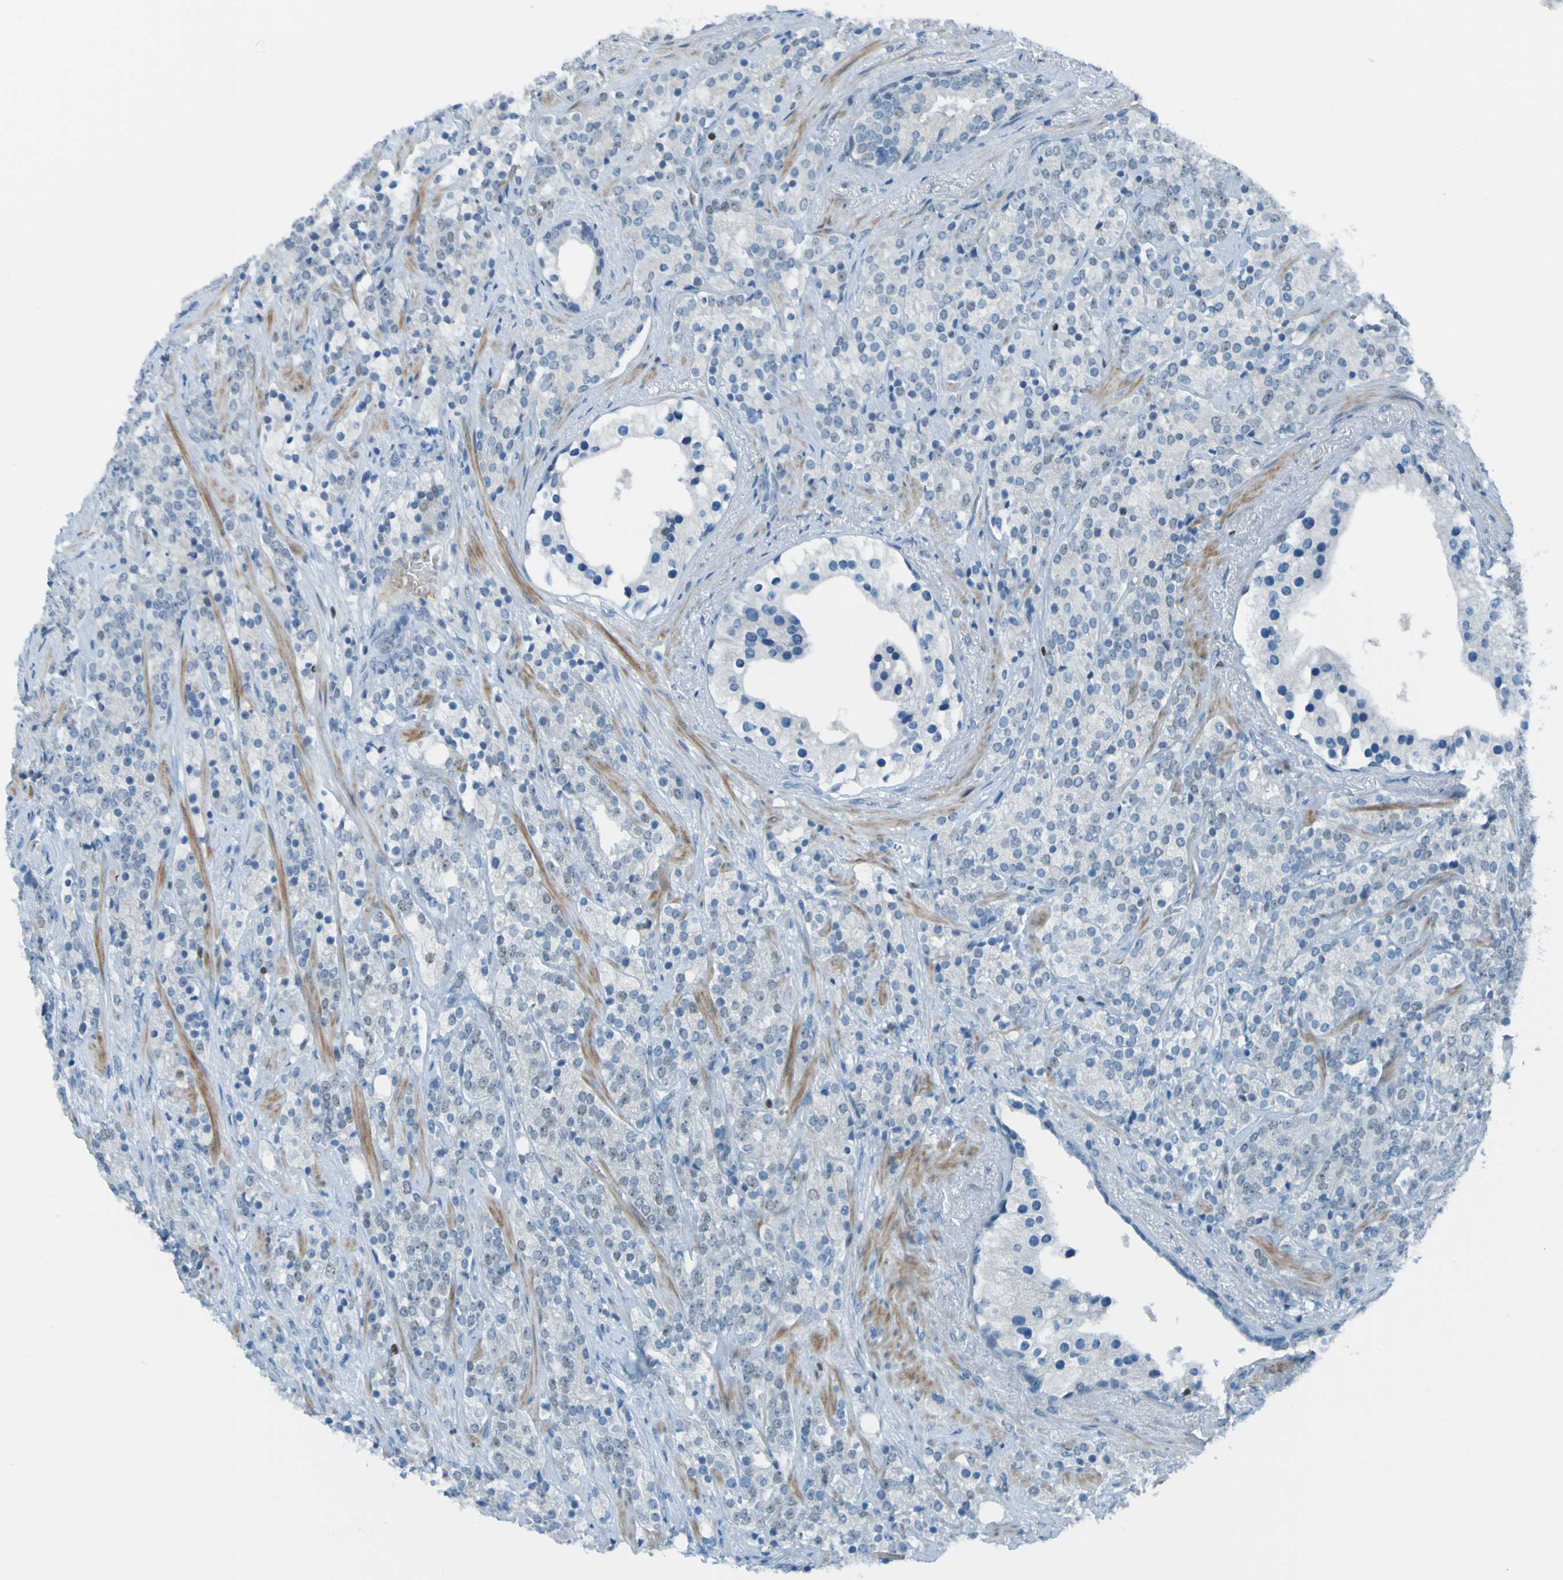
{"staining": {"intensity": "negative", "quantity": "none", "location": "none"}, "tissue": "prostate cancer", "cell_type": "Tumor cells", "image_type": "cancer", "snomed": [{"axis": "morphology", "description": "Adenocarcinoma, High grade"}, {"axis": "topography", "description": "Prostate"}], "caption": "Micrograph shows no significant protein expression in tumor cells of high-grade adenocarcinoma (prostate).", "gene": "USP36", "patient": {"sex": "male", "age": 71}}